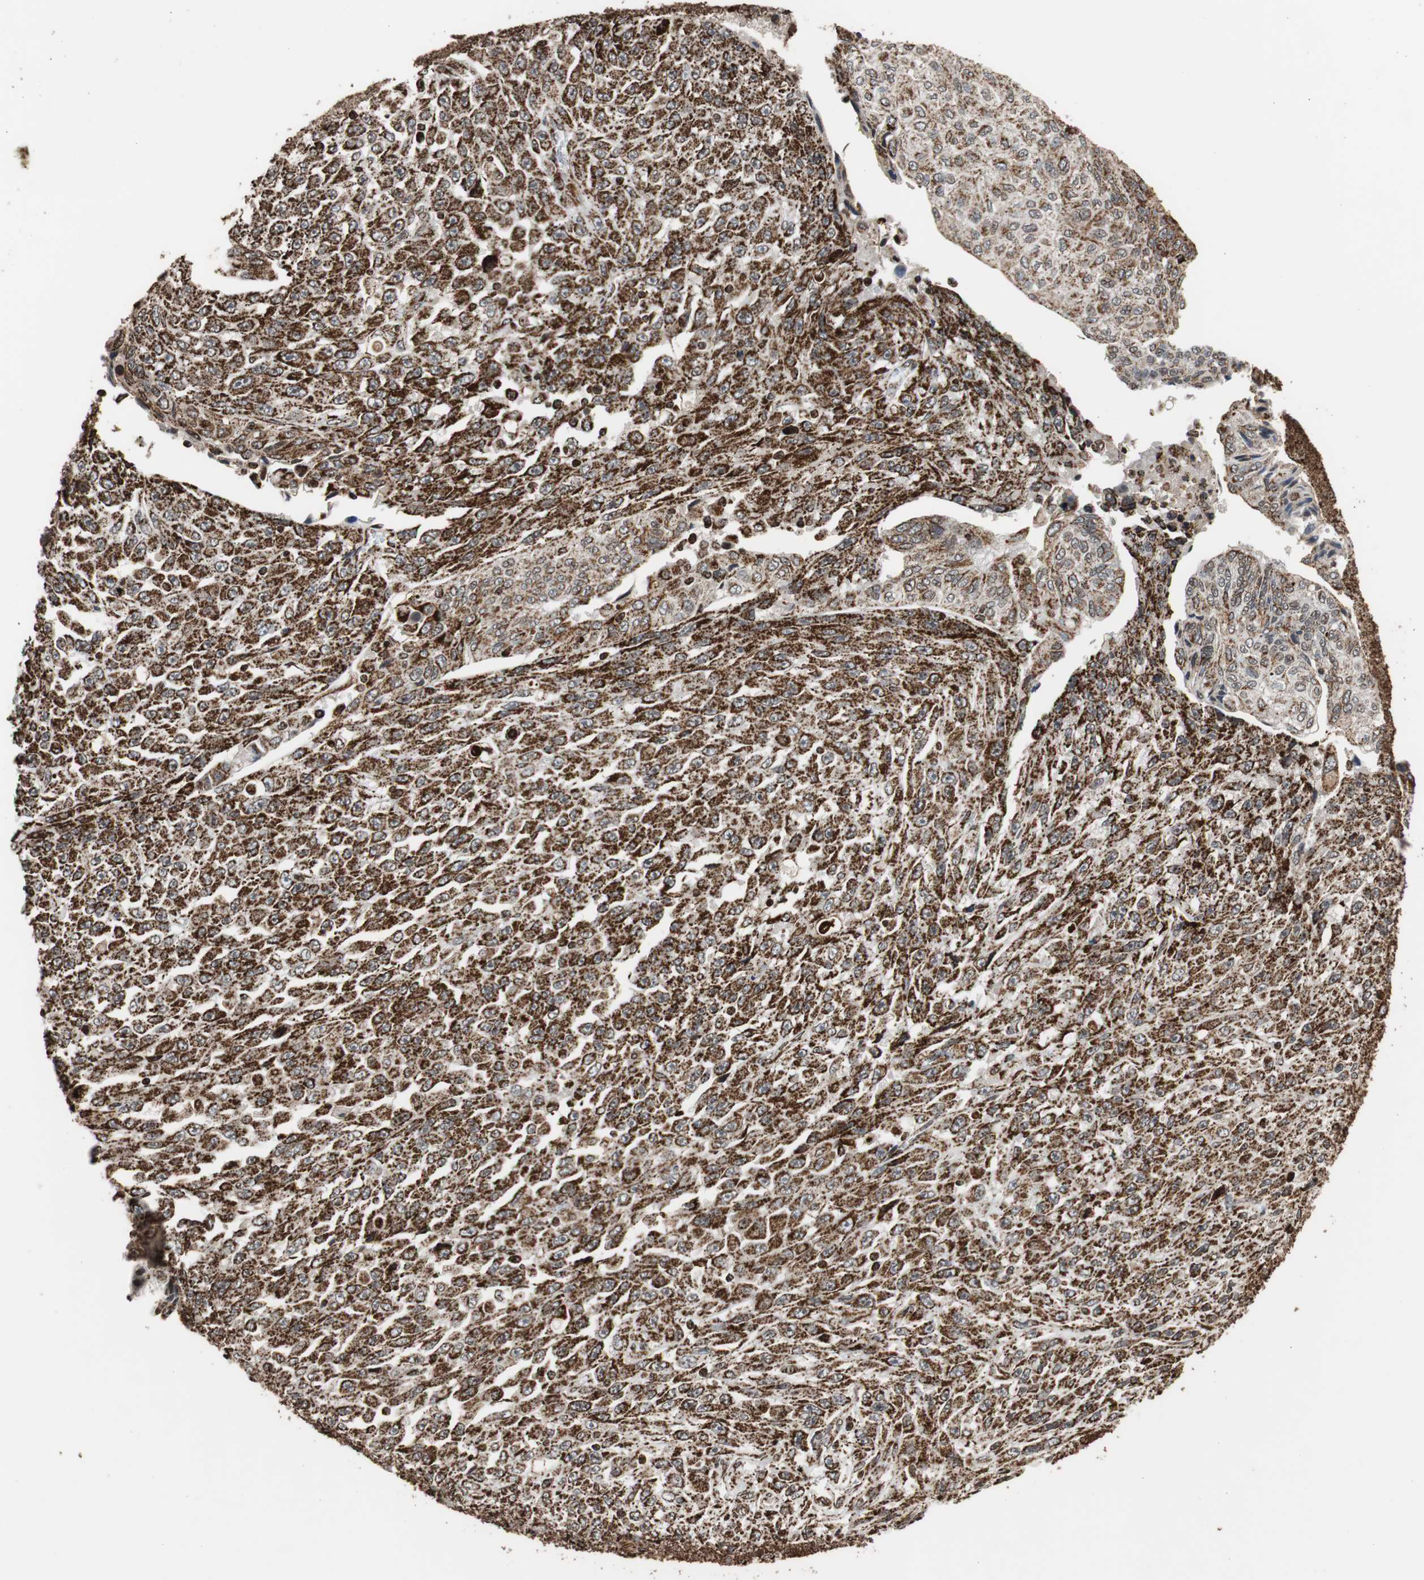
{"staining": {"intensity": "strong", "quantity": ">75%", "location": "cytoplasmic/membranous"}, "tissue": "urothelial cancer", "cell_type": "Tumor cells", "image_type": "cancer", "snomed": [{"axis": "morphology", "description": "Urothelial carcinoma, High grade"}, {"axis": "topography", "description": "Urinary bladder"}], "caption": "IHC photomicrograph of urothelial cancer stained for a protein (brown), which displays high levels of strong cytoplasmic/membranous expression in approximately >75% of tumor cells.", "gene": "HSPA9", "patient": {"sex": "male", "age": 66}}